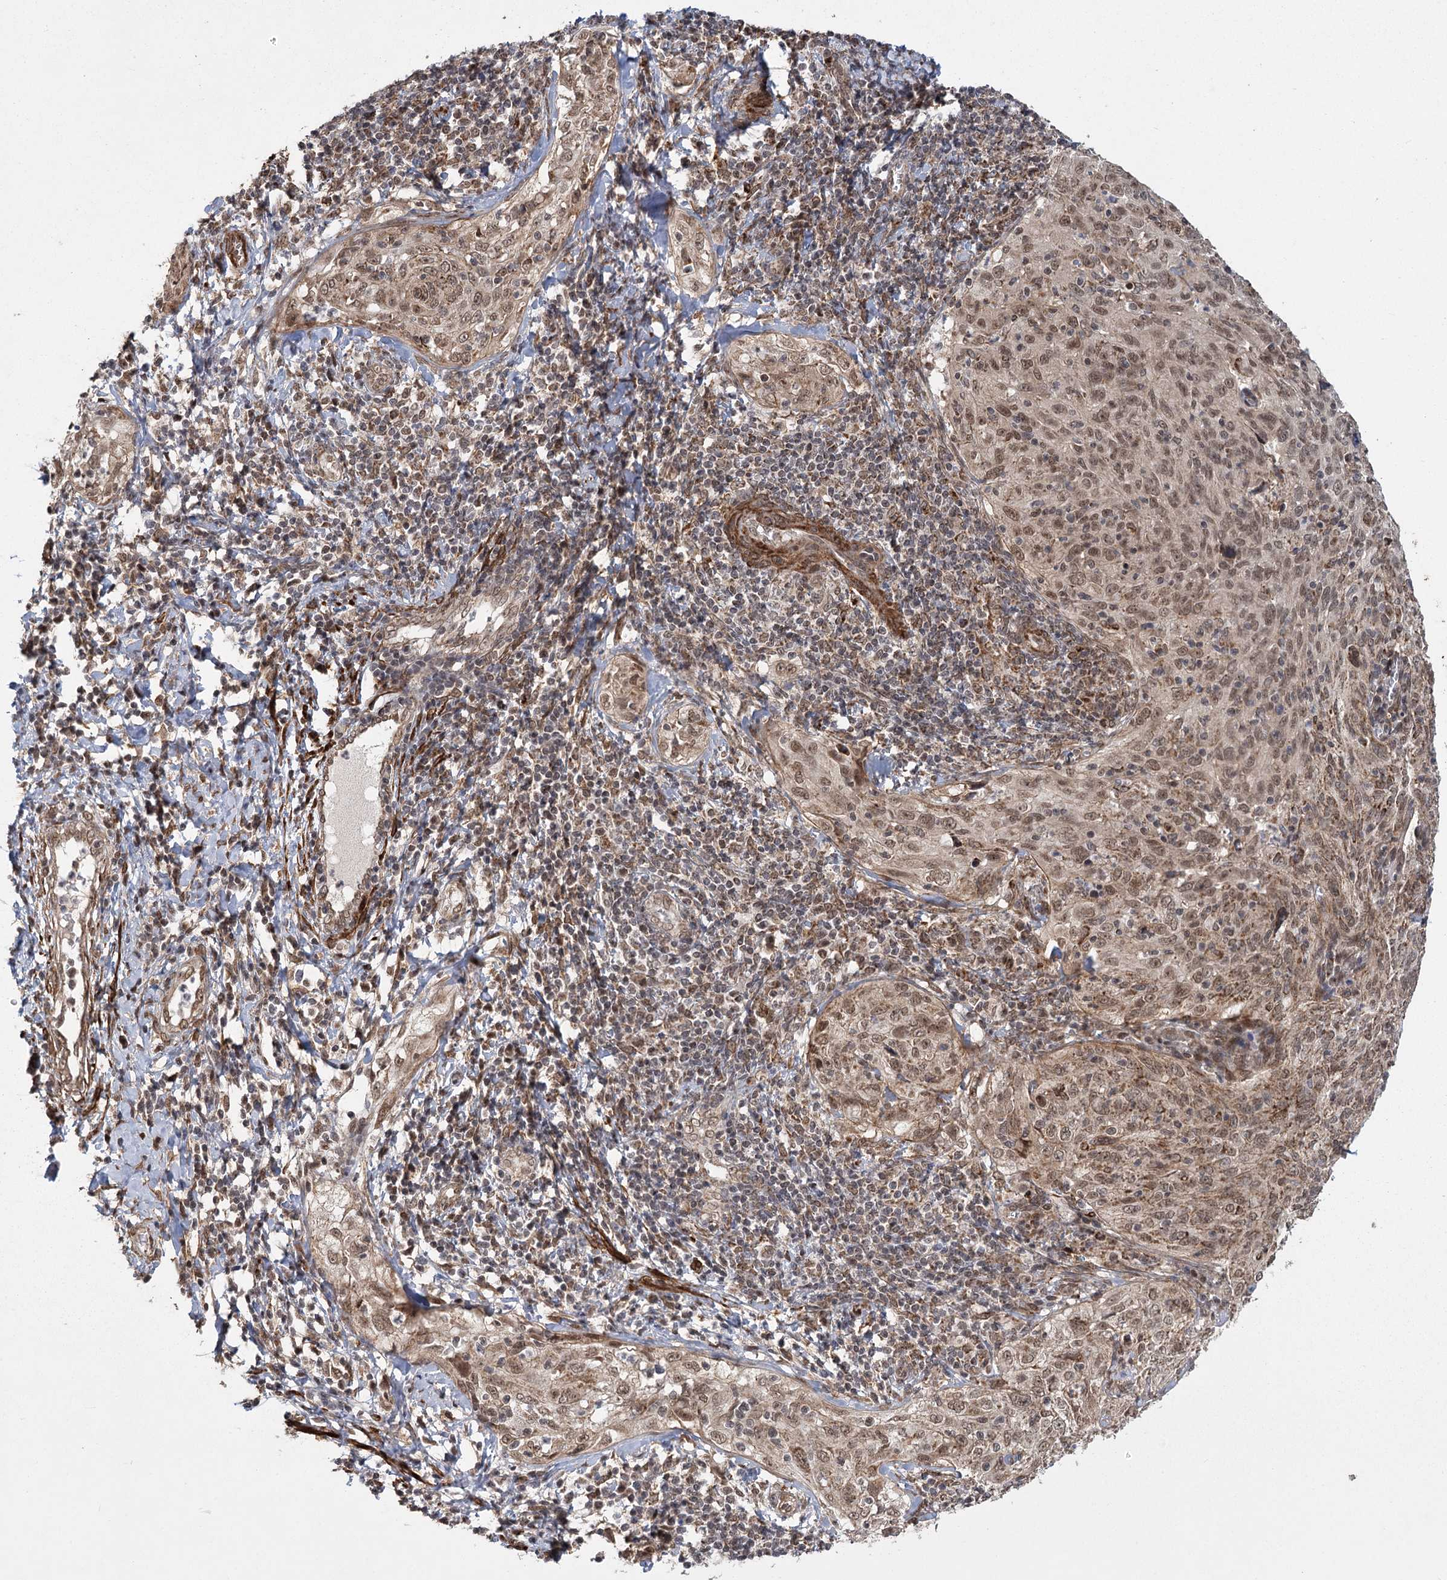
{"staining": {"intensity": "moderate", "quantity": ">75%", "location": "cytoplasmic/membranous,nuclear"}, "tissue": "cervical cancer", "cell_type": "Tumor cells", "image_type": "cancer", "snomed": [{"axis": "morphology", "description": "Squamous cell carcinoma, NOS"}, {"axis": "topography", "description": "Cervix"}], "caption": "Human cervical cancer stained with a brown dye demonstrates moderate cytoplasmic/membranous and nuclear positive expression in about >75% of tumor cells.", "gene": "ZCCHC24", "patient": {"sex": "female", "age": 31}}